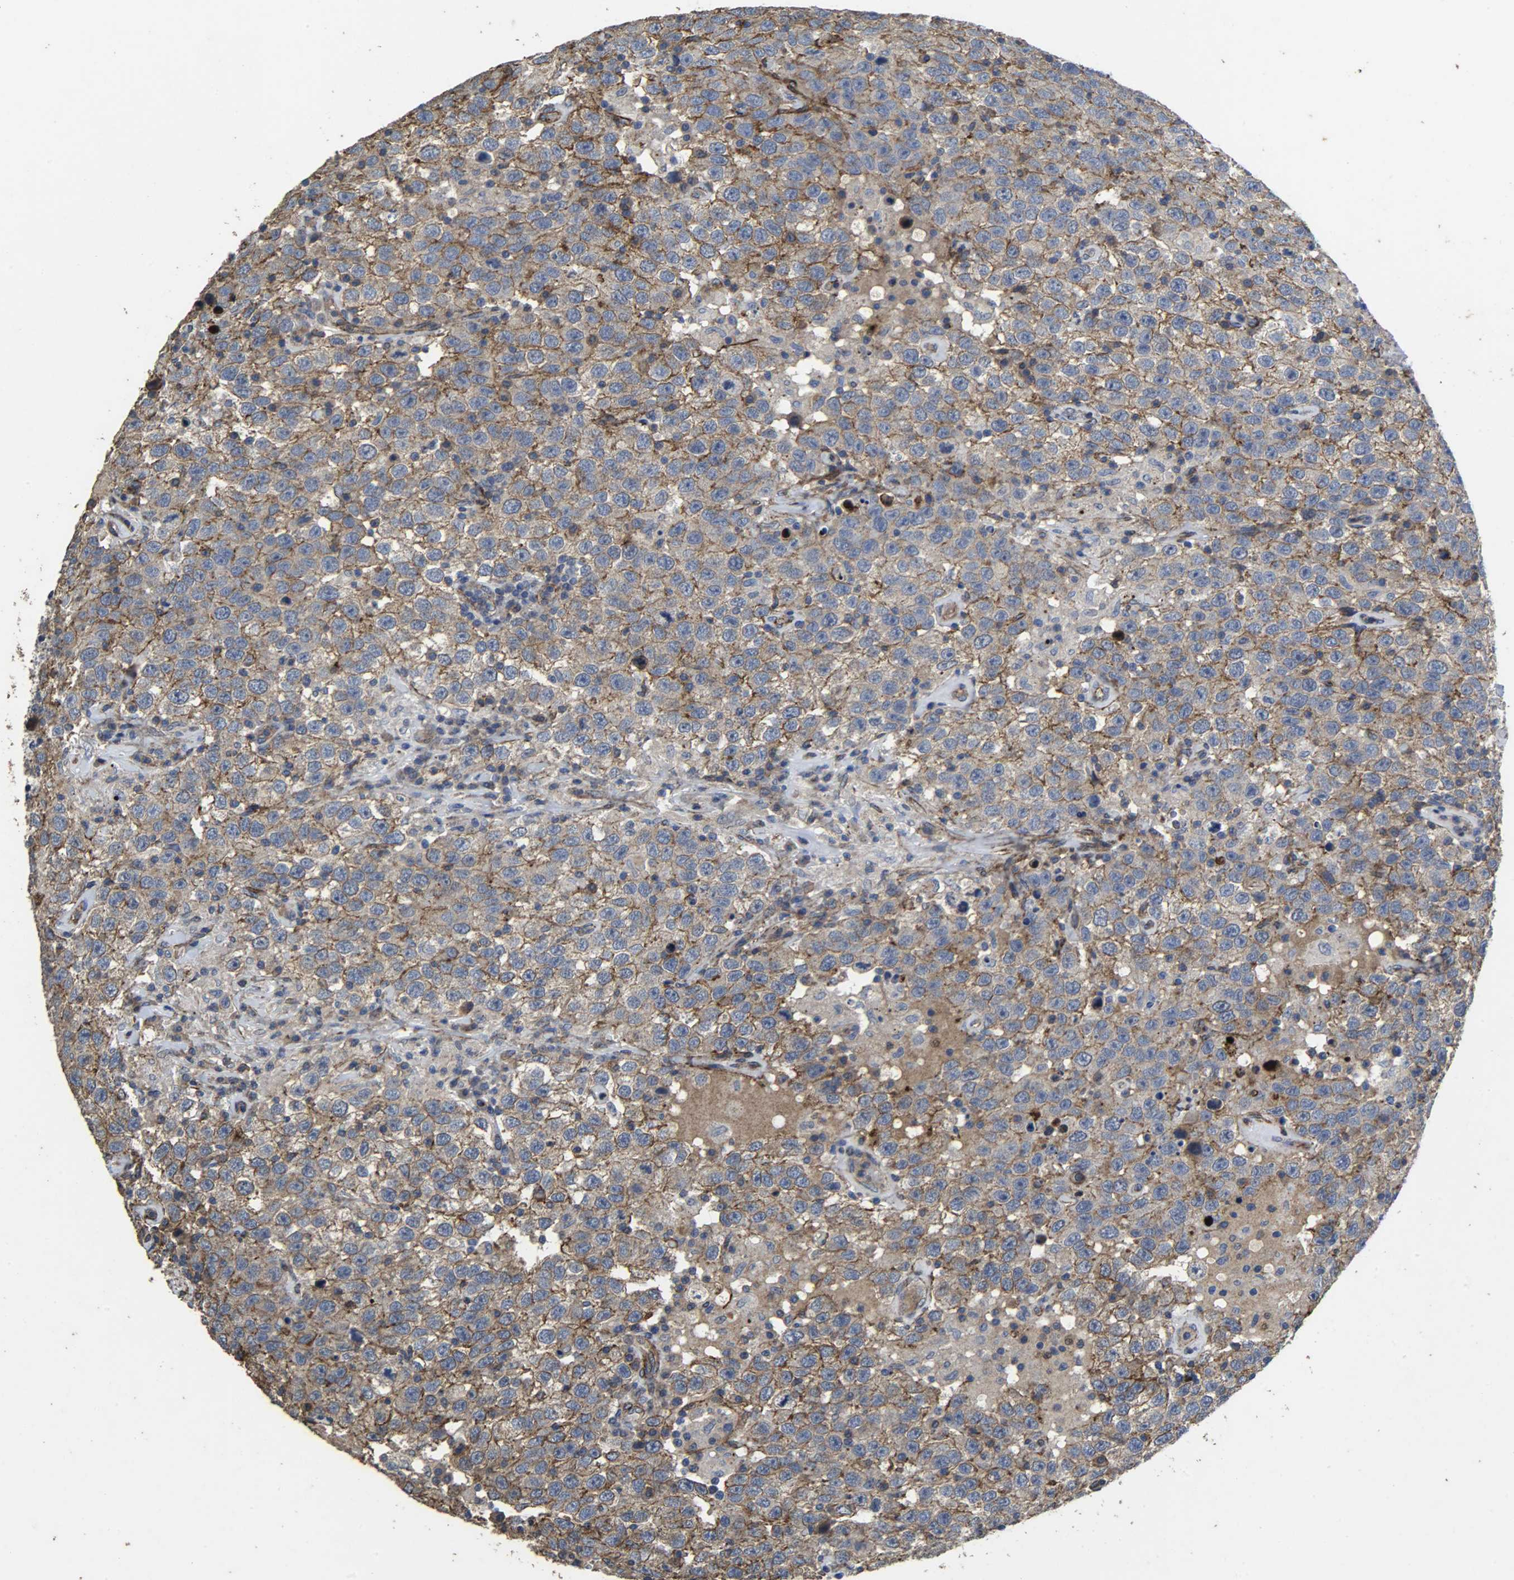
{"staining": {"intensity": "negative", "quantity": "none", "location": "none"}, "tissue": "testis cancer", "cell_type": "Tumor cells", "image_type": "cancer", "snomed": [{"axis": "morphology", "description": "Seminoma, NOS"}, {"axis": "topography", "description": "Testis"}], "caption": "There is no significant positivity in tumor cells of testis cancer (seminoma). (Stains: DAB immunohistochemistry with hematoxylin counter stain, Microscopy: brightfield microscopy at high magnification).", "gene": "TPM4", "patient": {"sex": "male", "age": 41}}